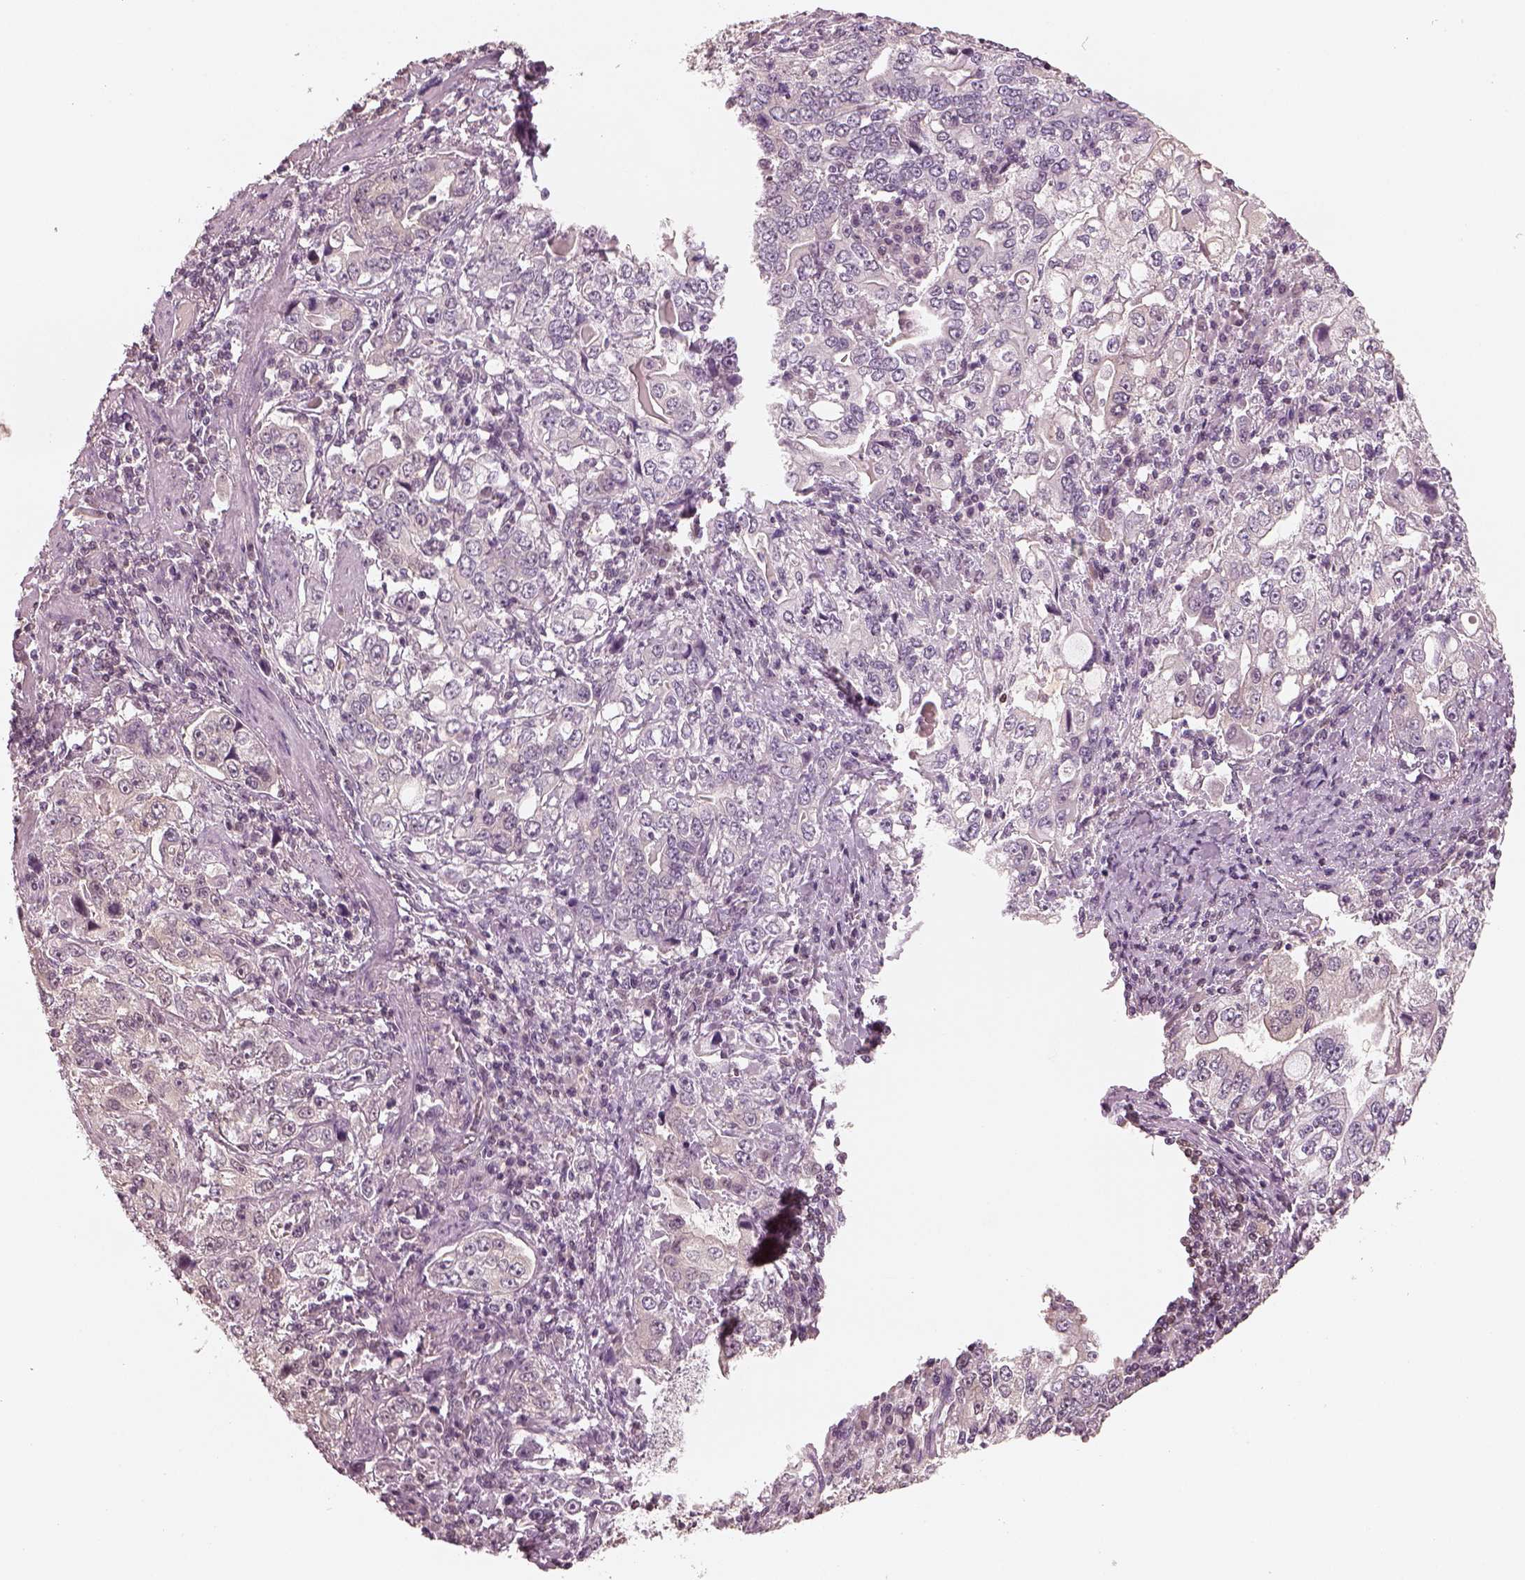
{"staining": {"intensity": "negative", "quantity": "none", "location": "none"}, "tissue": "stomach cancer", "cell_type": "Tumor cells", "image_type": "cancer", "snomed": [{"axis": "morphology", "description": "Adenocarcinoma, NOS"}, {"axis": "topography", "description": "Stomach, lower"}], "caption": "Immunohistochemistry (IHC) micrograph of neoplastic tissue: human stomach cancer (adenocarcinoma) stained with DAB (3,3'-diaminobenzidine) shows no significant protein positivity in tumor cells.", "gene": "EGR4", "patient": {"sex": "female", "age": 72}}